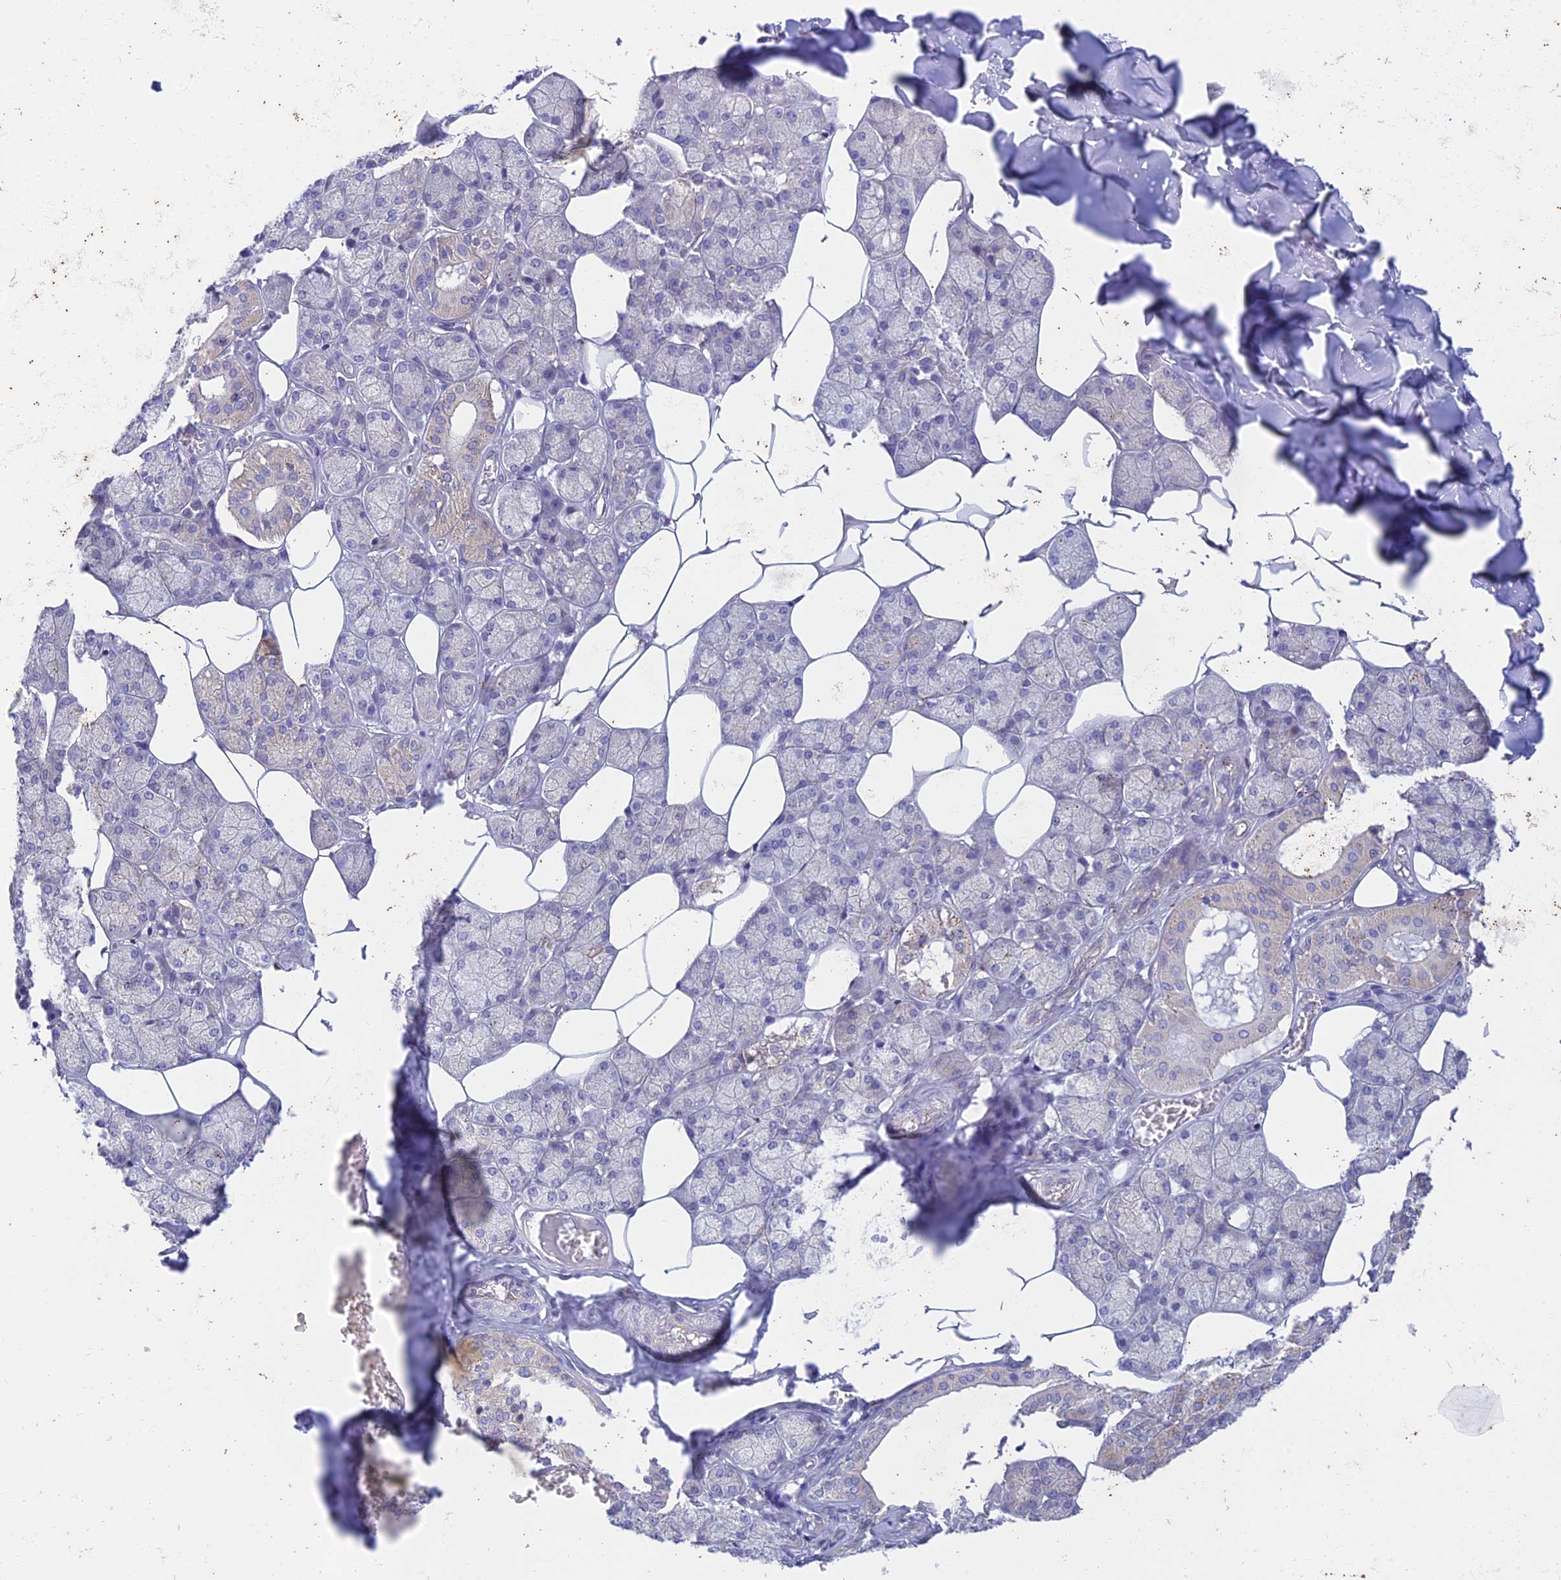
{"staining": {"intensity": "moderate", "quantity": "<25%", "location": "cytoplasmic/membranous"}, "tissue": "salivary gland", "cell_type": "Glandular cells", "image_type": "normal", "snomed": [{"axis": "morphology", "description": "Normal tissue, NOS"}, {"axis": "topography", "description": "Salivary gland"}], "caption": "This is a photomicrograph of IHC staining of unremarkable salivary gland, which shows moderate positivity in the cytoplasmic/membranous of glandular cells.", "gene": "PTCD2", "patient": {"sex": "male", "age": 62}}